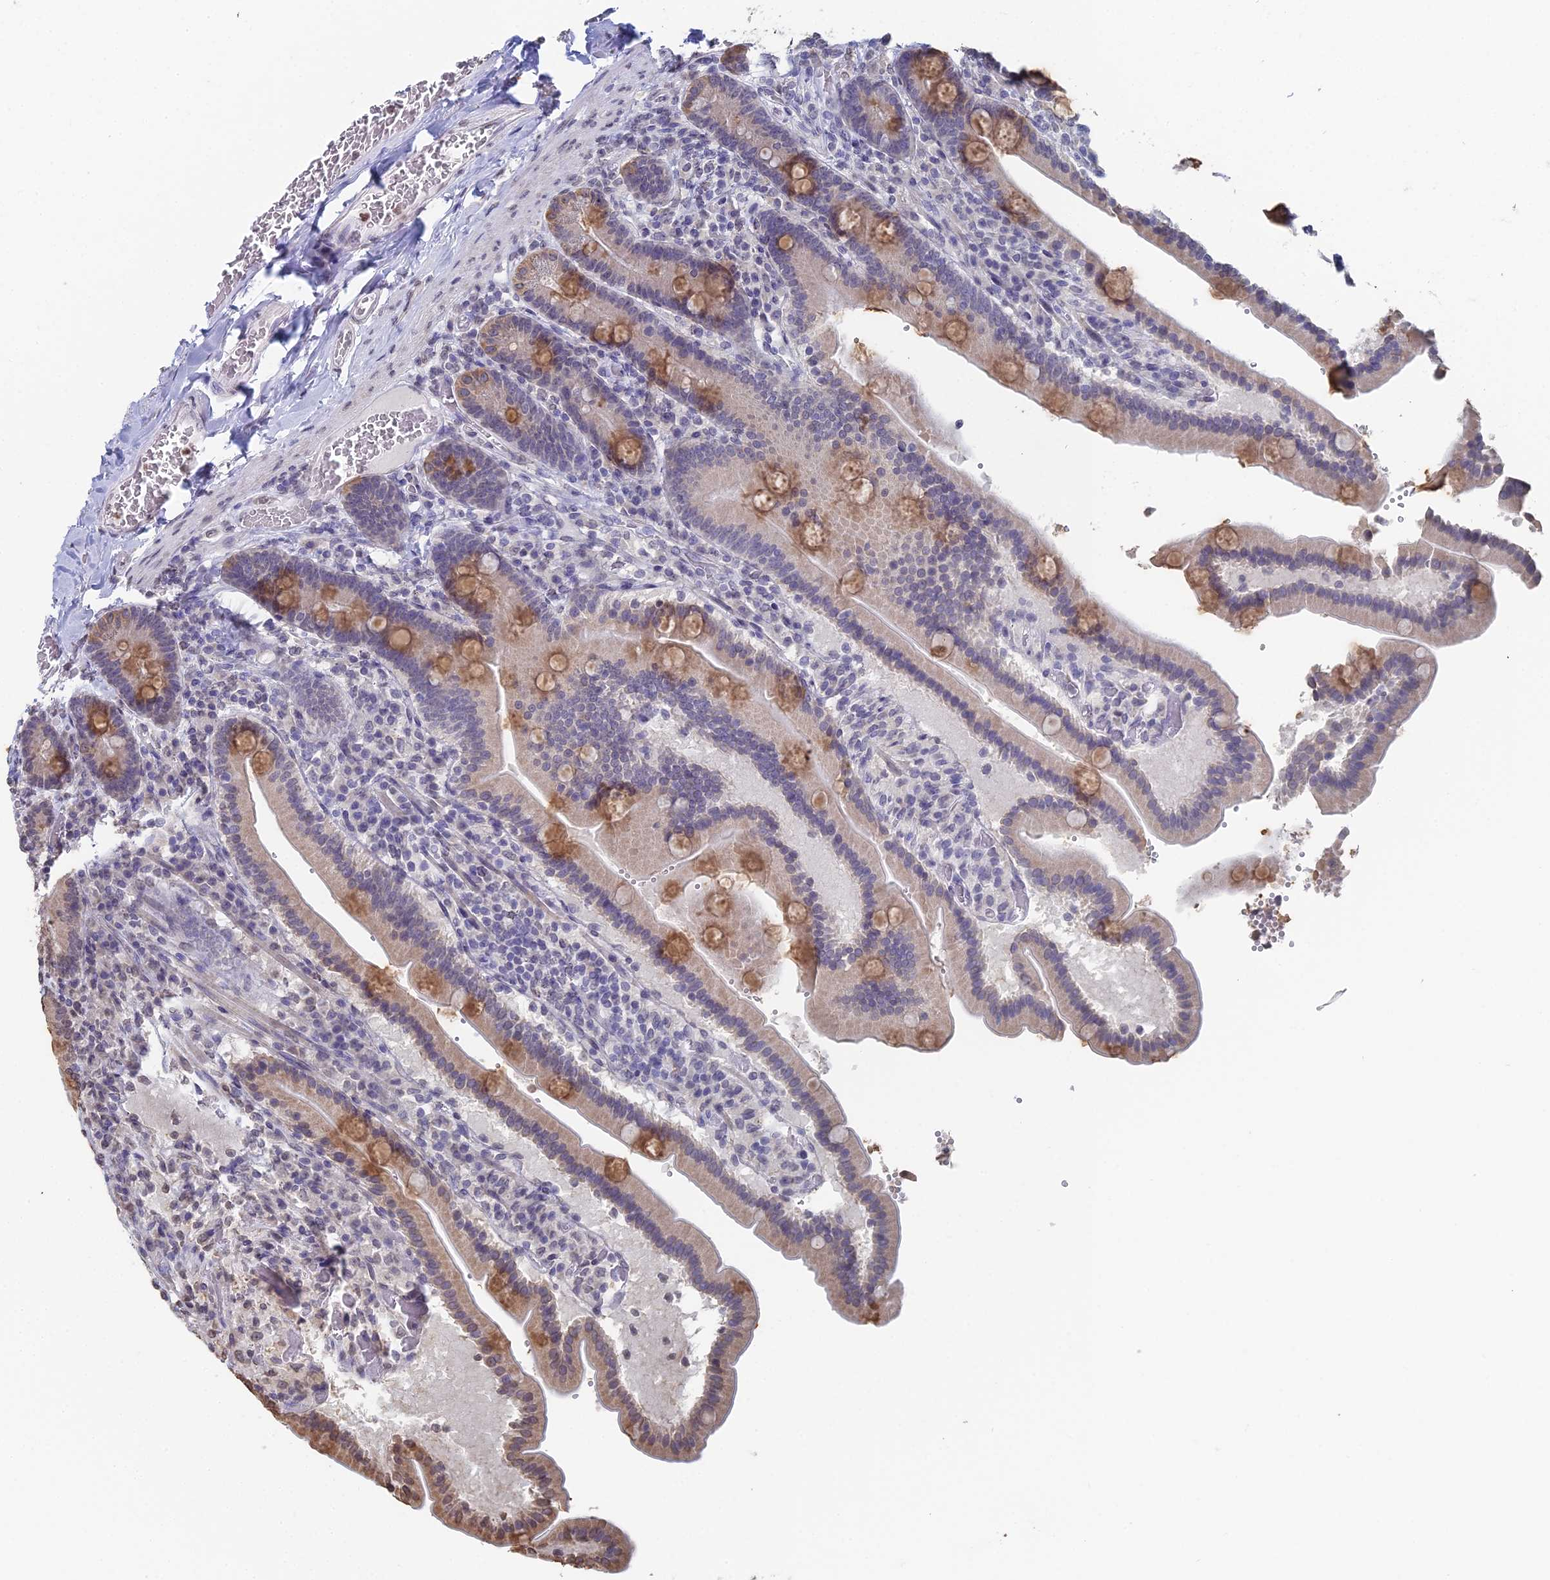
{"staining": {"intensity": "moderate", "quantity": "<25%", "location": "cytoplasmic/membranous"}, "tissue": "duodenum", "cell_type": "Glandular cells", "image_type": "normal", "snomed": [{"axis": "morphology", "description": "Normal tissue, NOS"}, {"axis": "topography", "description": "Duodenum"}], "caption": "A micrograph of duodenum stained for a protein displays moderate cytoplasmic/membranous brown staining in glandular cells. (Brightfield microscopy of DAB IHC at high magnification).", "gene": "PRR22", "patient": {"sex": "female", "age": 62}}